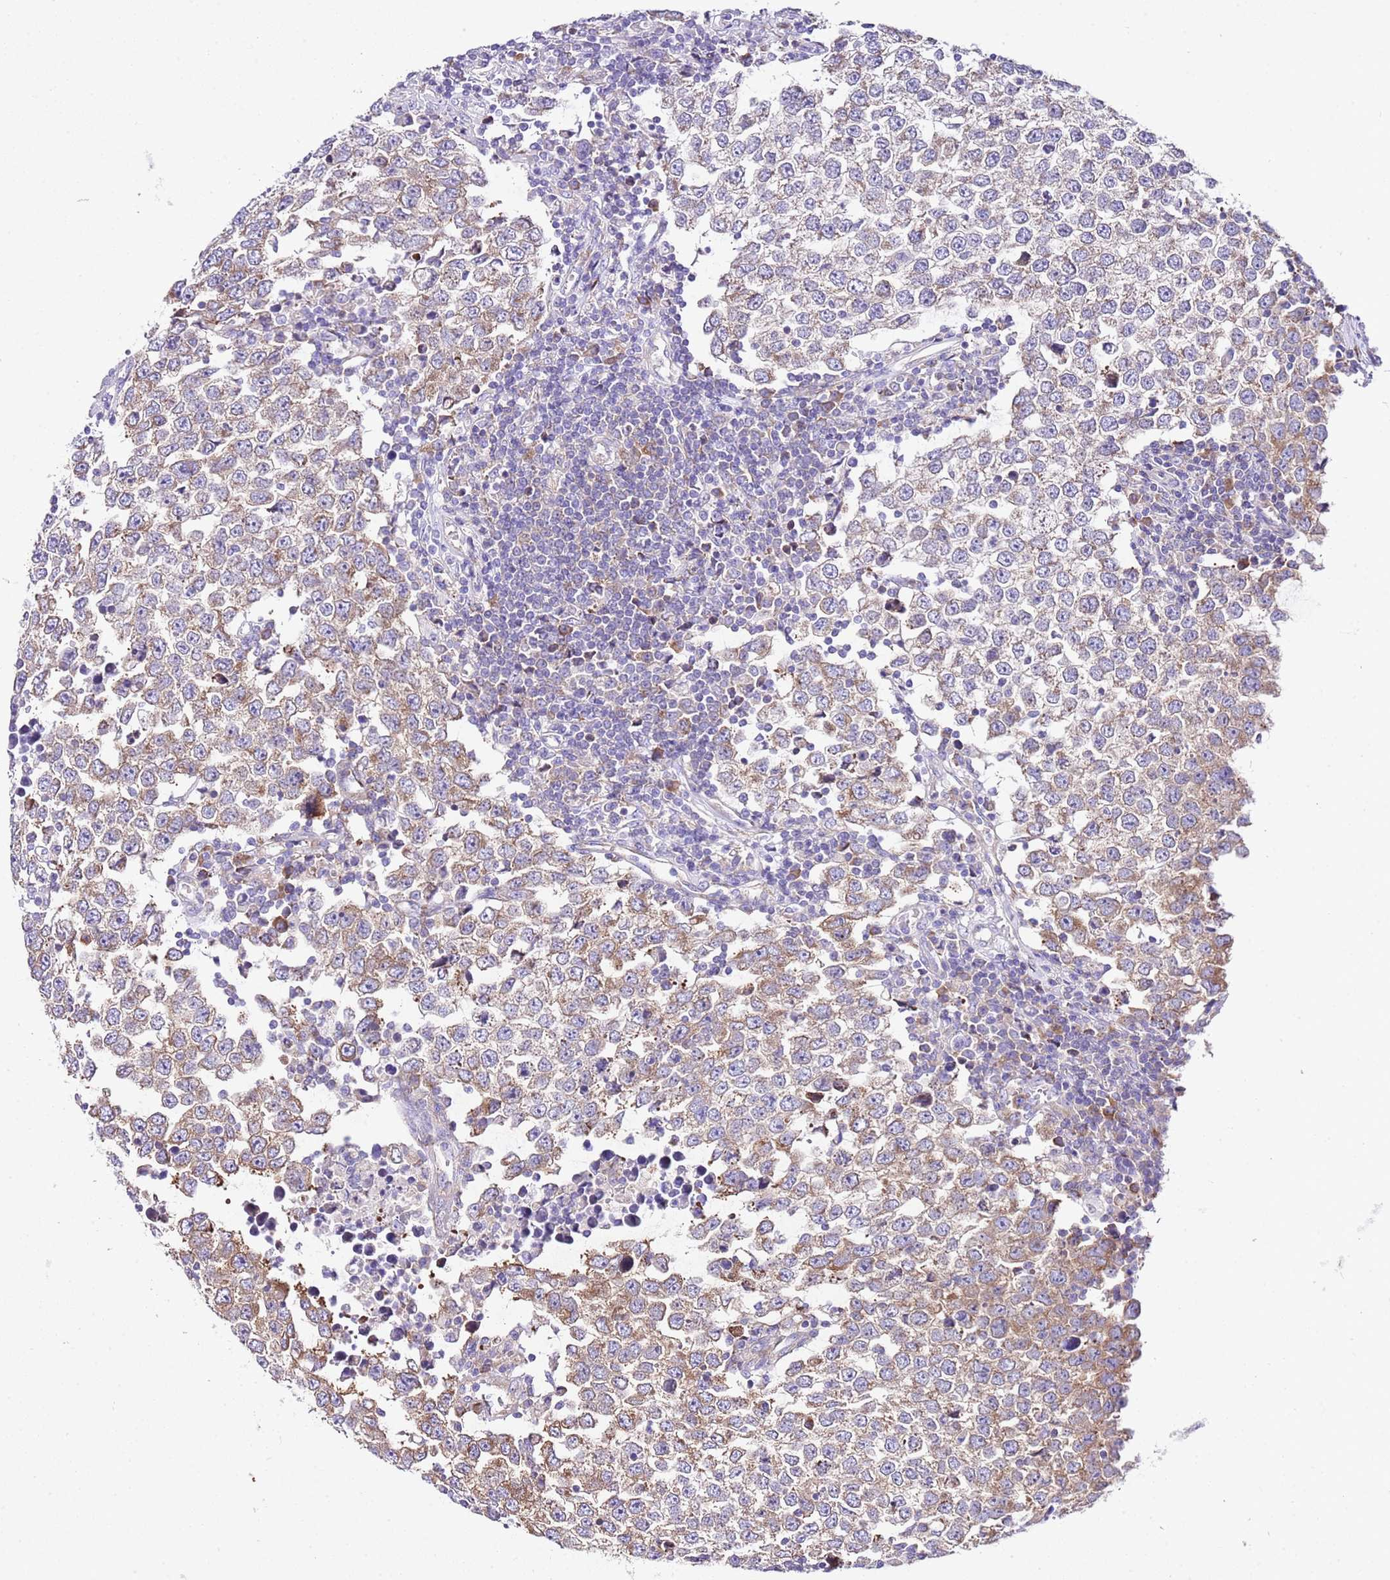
{"staining": {"intensity": "moderate", "quantity": "25%-75%", "location": "cytoplasmic/membranous"}, "tissue": "testis cancer", "cell_type": "Tumor cells", "image_type": "cancer", "snomed": [{"axis": "morphology", "description": "Seminoma, NOS"}, {"axis": "morphology", "description": "Carcinoma, Embryonal, NOS"}, {"axis": "topography", "description": "Testis"}], "caption": "Moderate cytoplasmic/membranous expression for a protein is present in approximately 25%-75% of tumor cells of testis seminoma using immunohistochemistry (IHC).", "gene": "RPS10", "patient": {"sex": "male", "age": 28}}